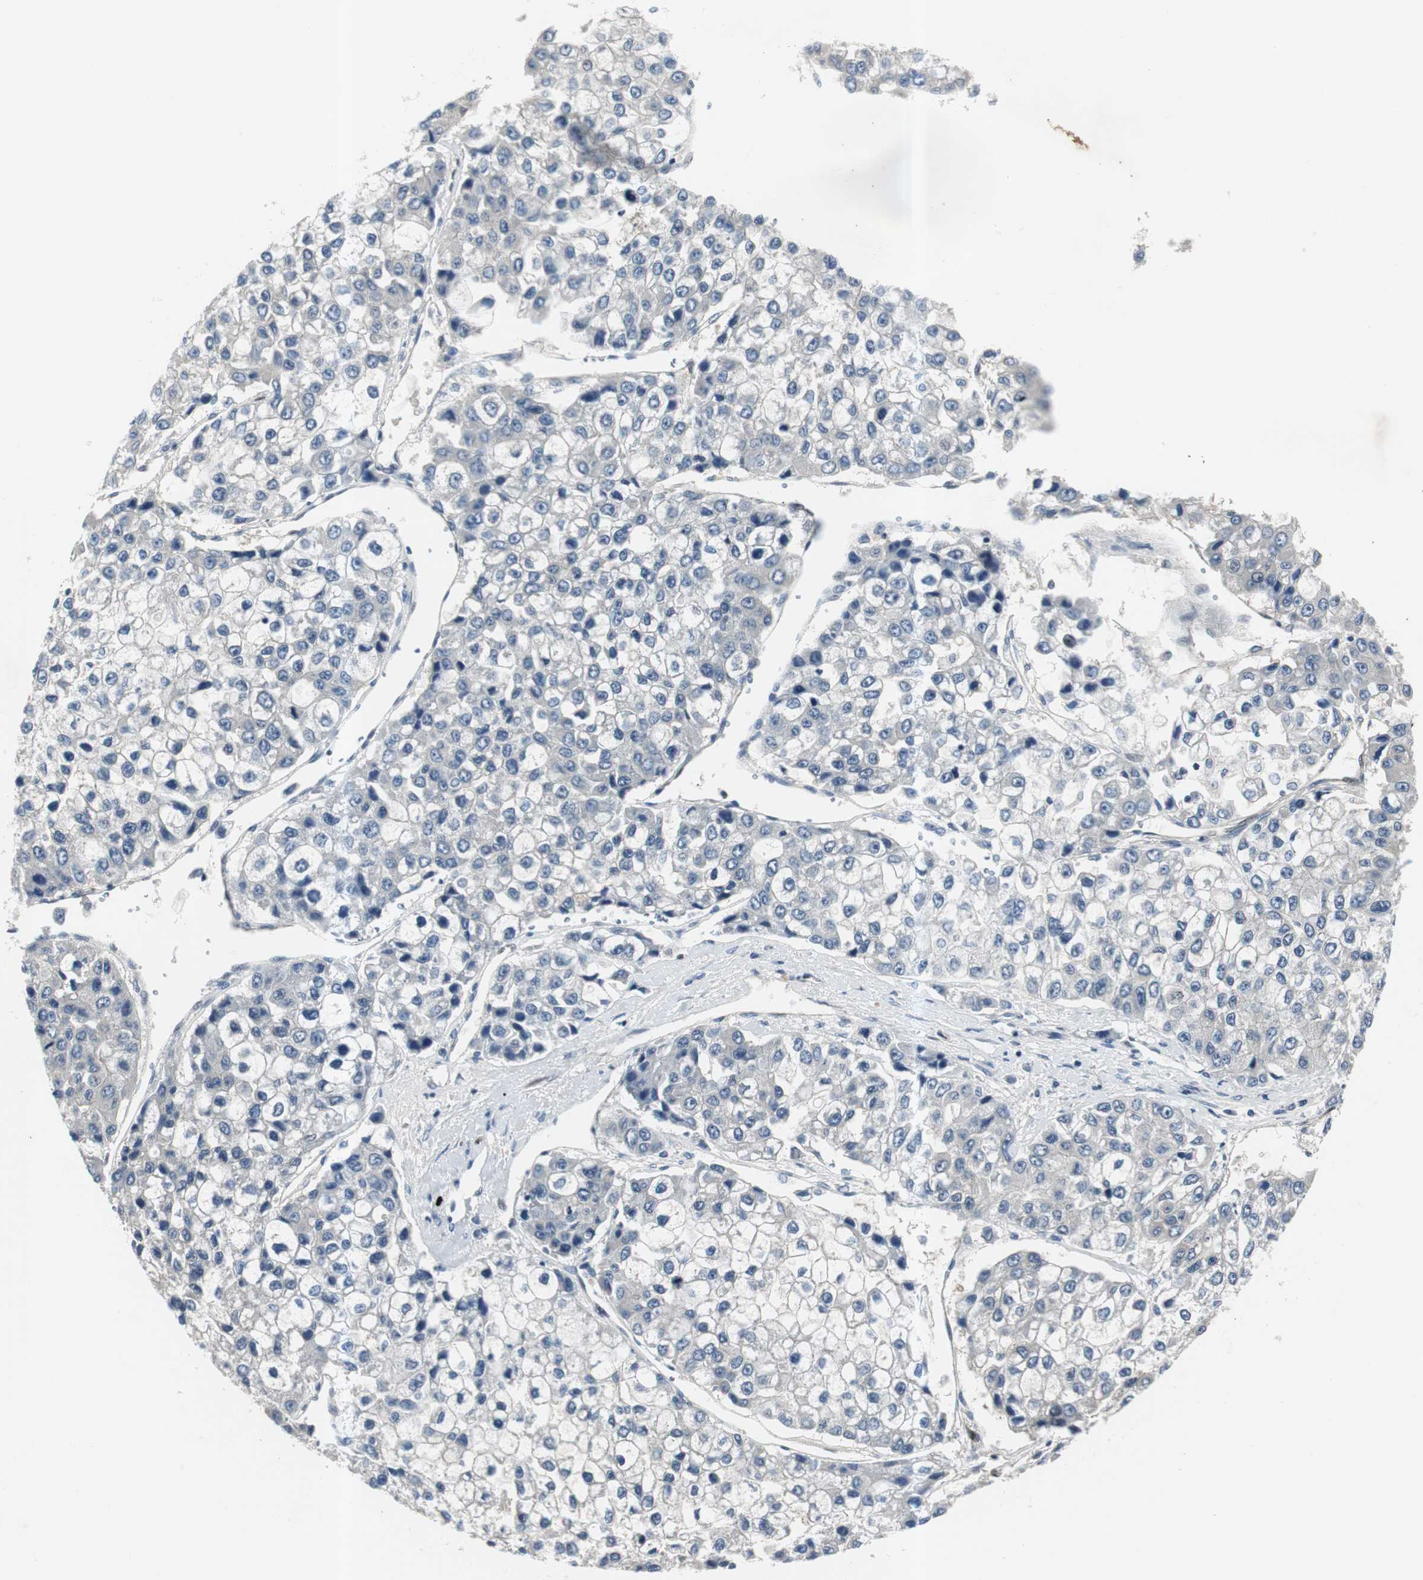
{"staining": {"intensity": "negative", "quantity": "none", "location": "none"}, "tissue": "liver cancer", "cell_type": "Tumor cells", "image_type": "cancer", "snomed": [{"axis": "morphology", "description": "Carcinoma, Hepatocellular, NOS"}, {"axis": "topography", "description": "Liver"}], "caption": "The micrograph displays no staining of tumor cells in hepatocellular carcinoma (liver). The staining was performed using DAB to visualize the protein expression in brown, while the nuclei were stained in blue with hematoxylin (Magnification: 20x).", "gene": "SMAD1", "patient": {"sex": "female", "age": 66}}